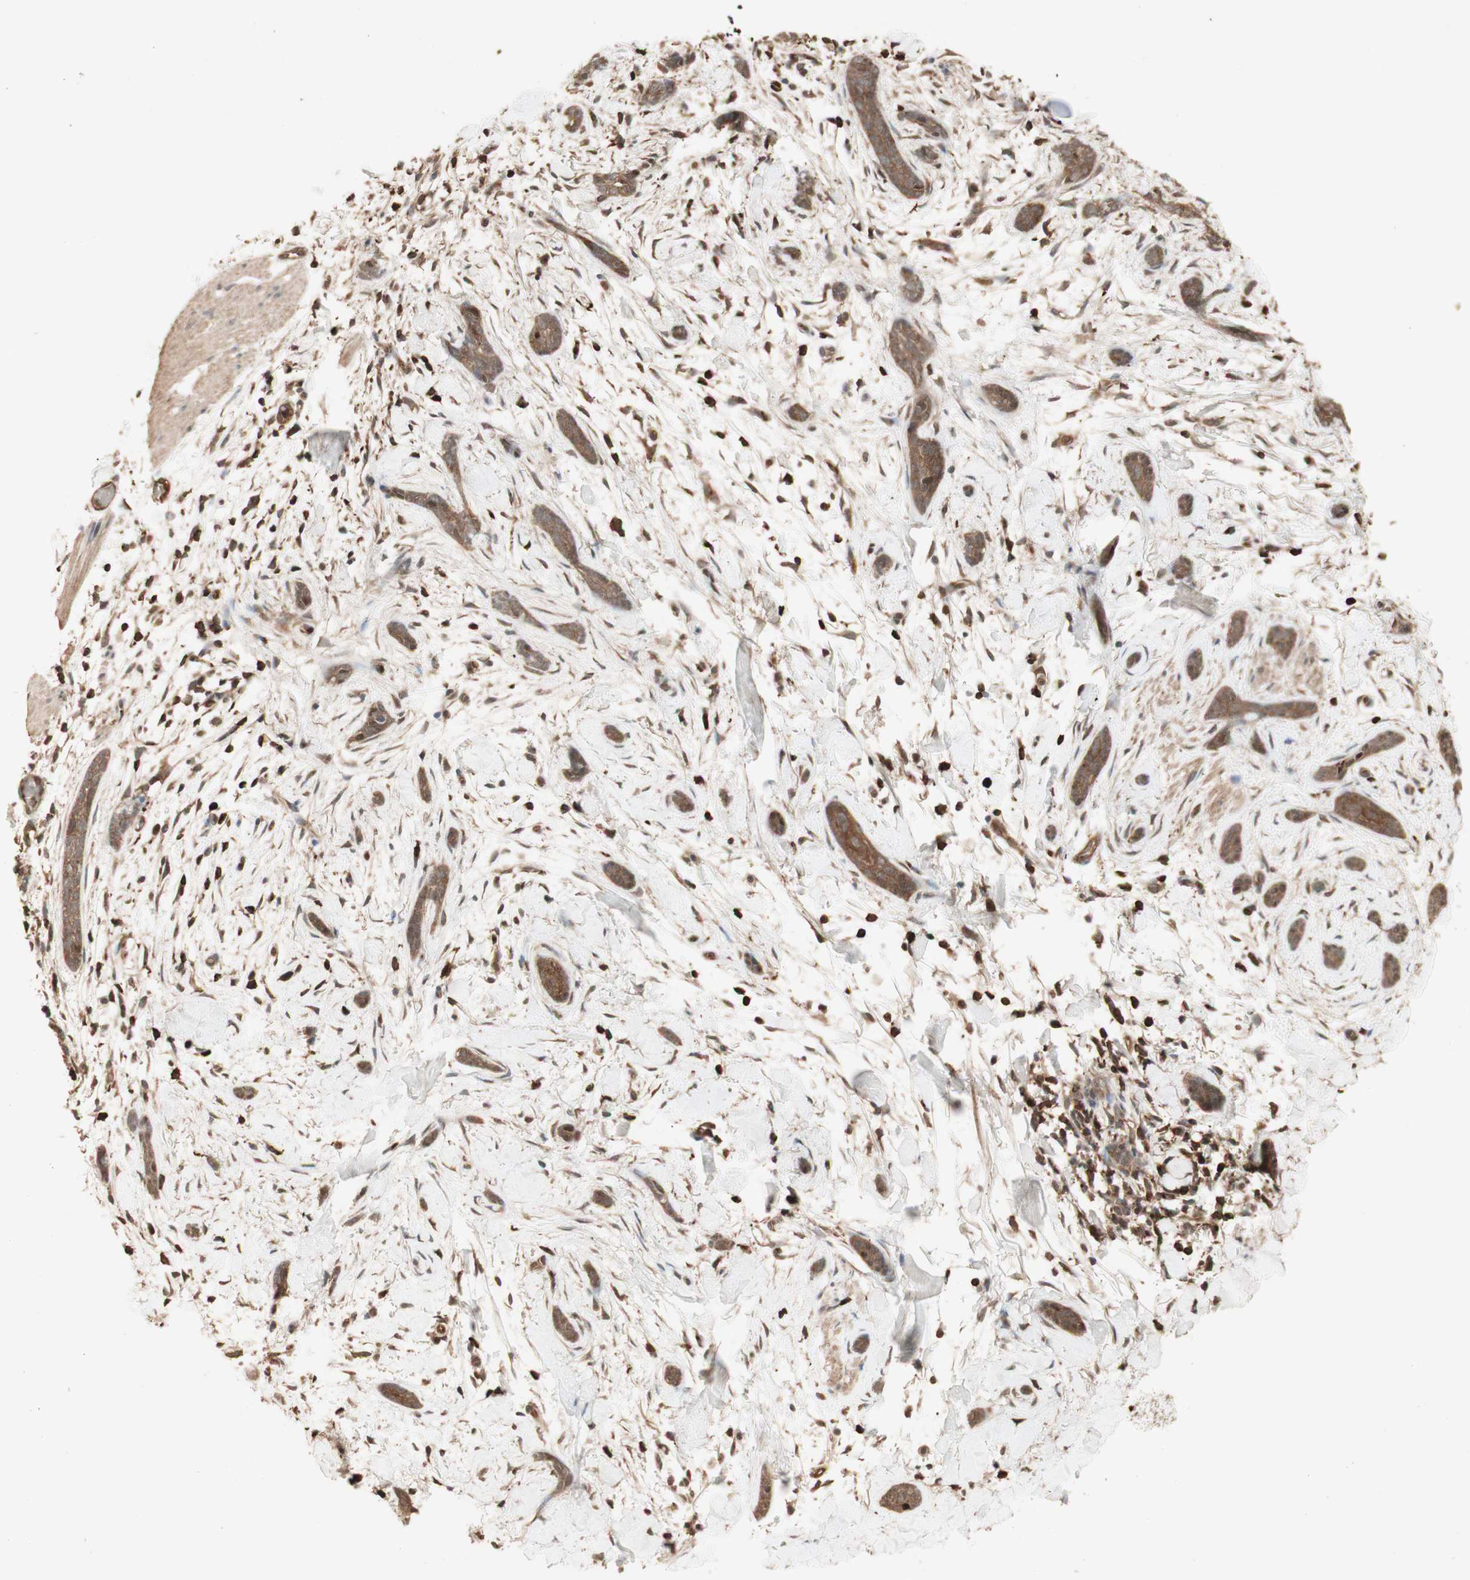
{"staining": {"intensity": "moderate", "quantity": ">75%", "location": "cytoplasmic/membranous"}, "tissue": "skin cancer", "cell_type": "Tumor cells", "image_type": "cancer", "snomed": [{"axis": "morphology", "description": "Basal cell carcinoma"}, {"axis": "morphology", "description": "Adnexal tumor, benign"}, {"axis": "topography", "description": "Skin"}], "caption": "DAB immunohistochemical staining of benign adnexal tumor (skin) reveals moderate cytoplasmic/membranous protein positivity in about >75% of tumor cells.", "gene": "YWHAB", "patient": {"sex": "female", "age": 42}}